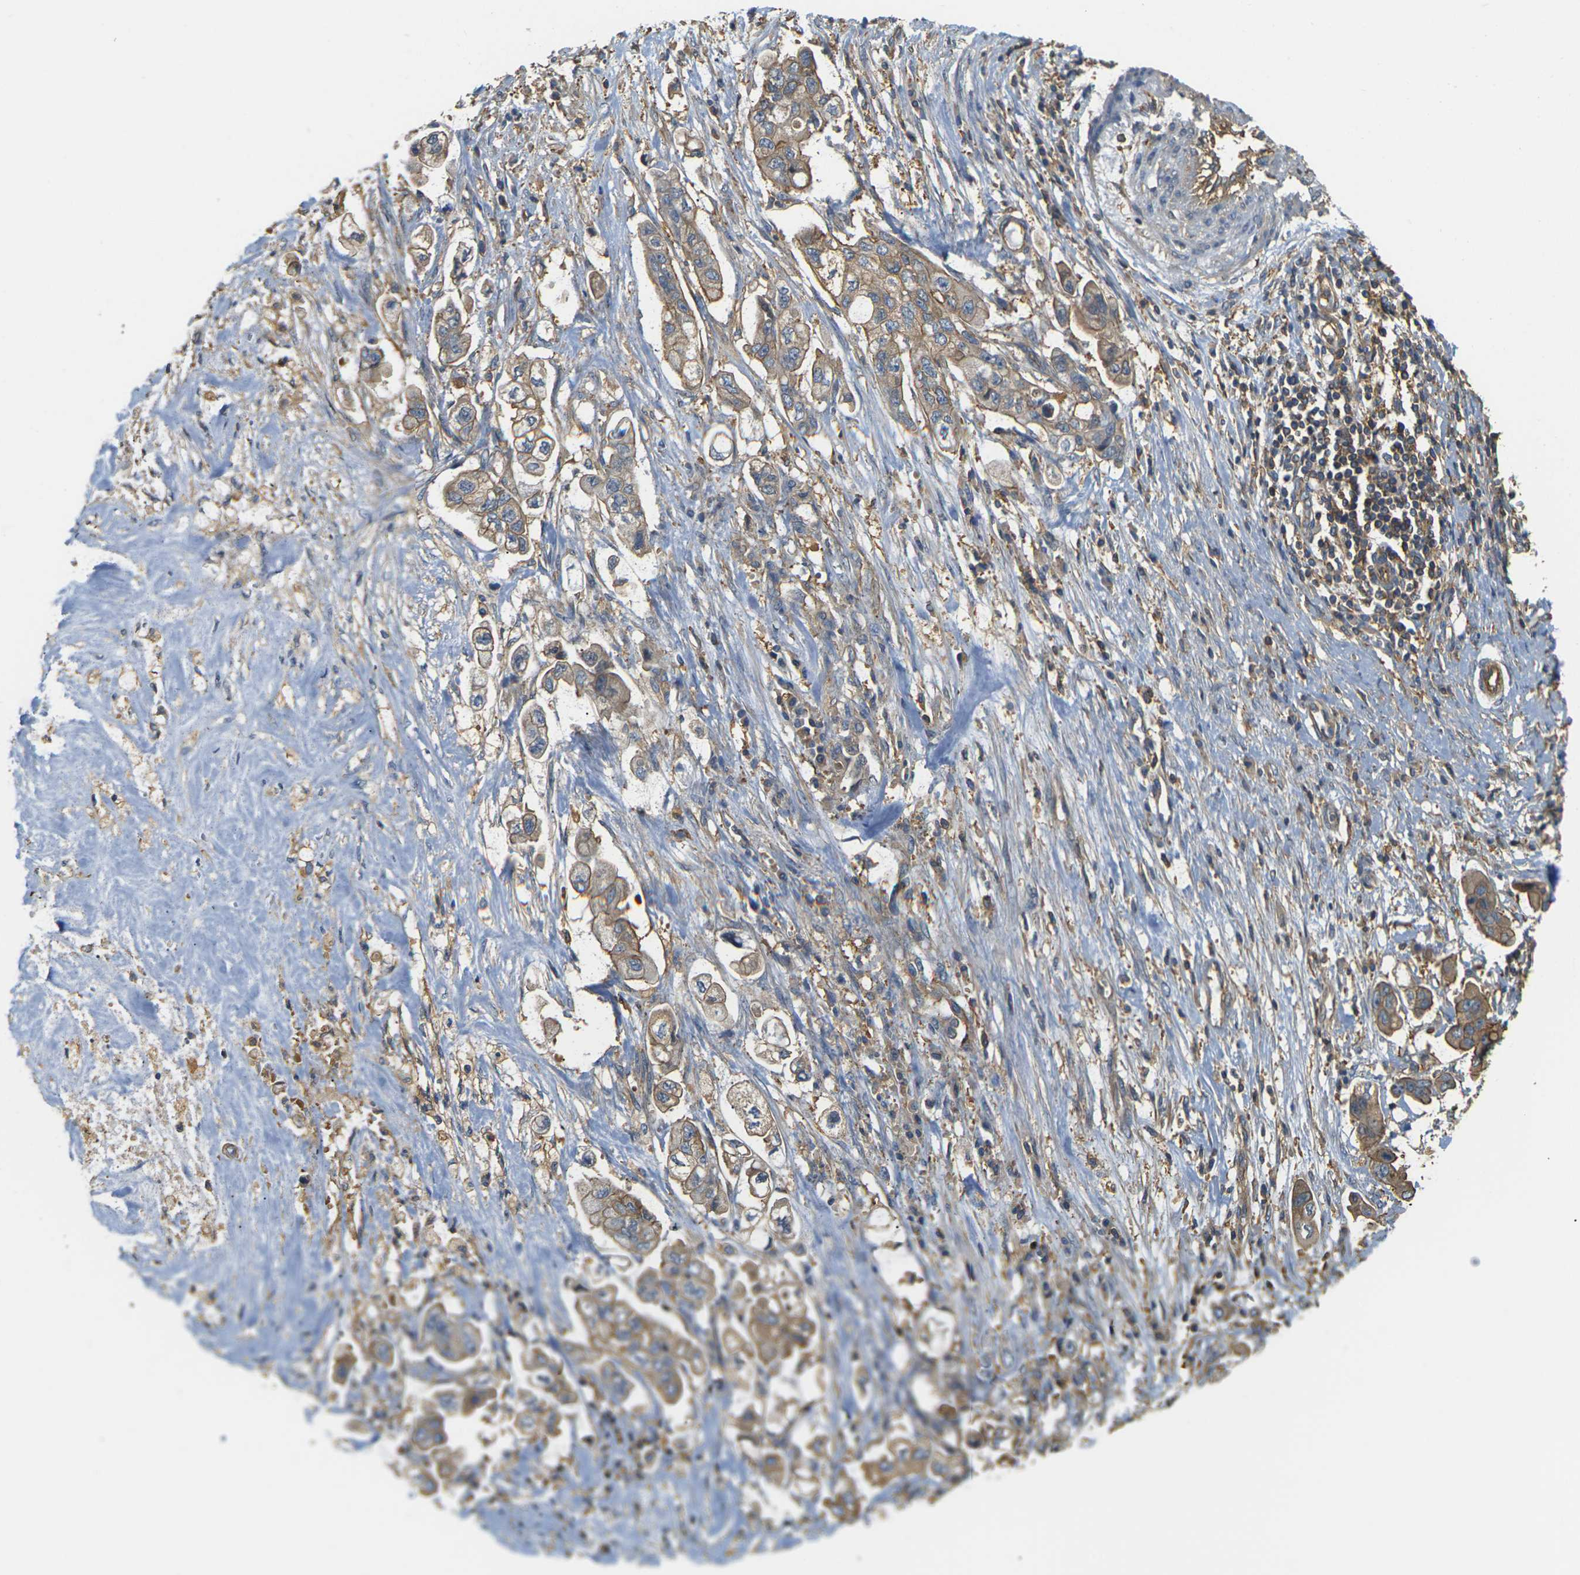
{"staining": {"intensity": "moderate", "quantity": ">75%", "location": "cytoplasmic/membranous"}, "tissue": "stomach cancer", "cell_type": "Tumor cells", "image_type": "cancer", "snomed": [{"axis": "morphology", "description": "Adenocarcinoma, NOS"}, {"axis": "topography", "description": "Stomach"}], "caption": "Immunohistochemistry of human stomach cancer reveals medium levels of moderate cytoplasmic/membranous expression in about >75% of tumor cells. The staining was performed using DAB, with brown indicating positive protein expression. Nuclei are stained blue with hematoxylin.", "gene": "IQGAP1", "patient": {"sex": "male", "age": 62}}